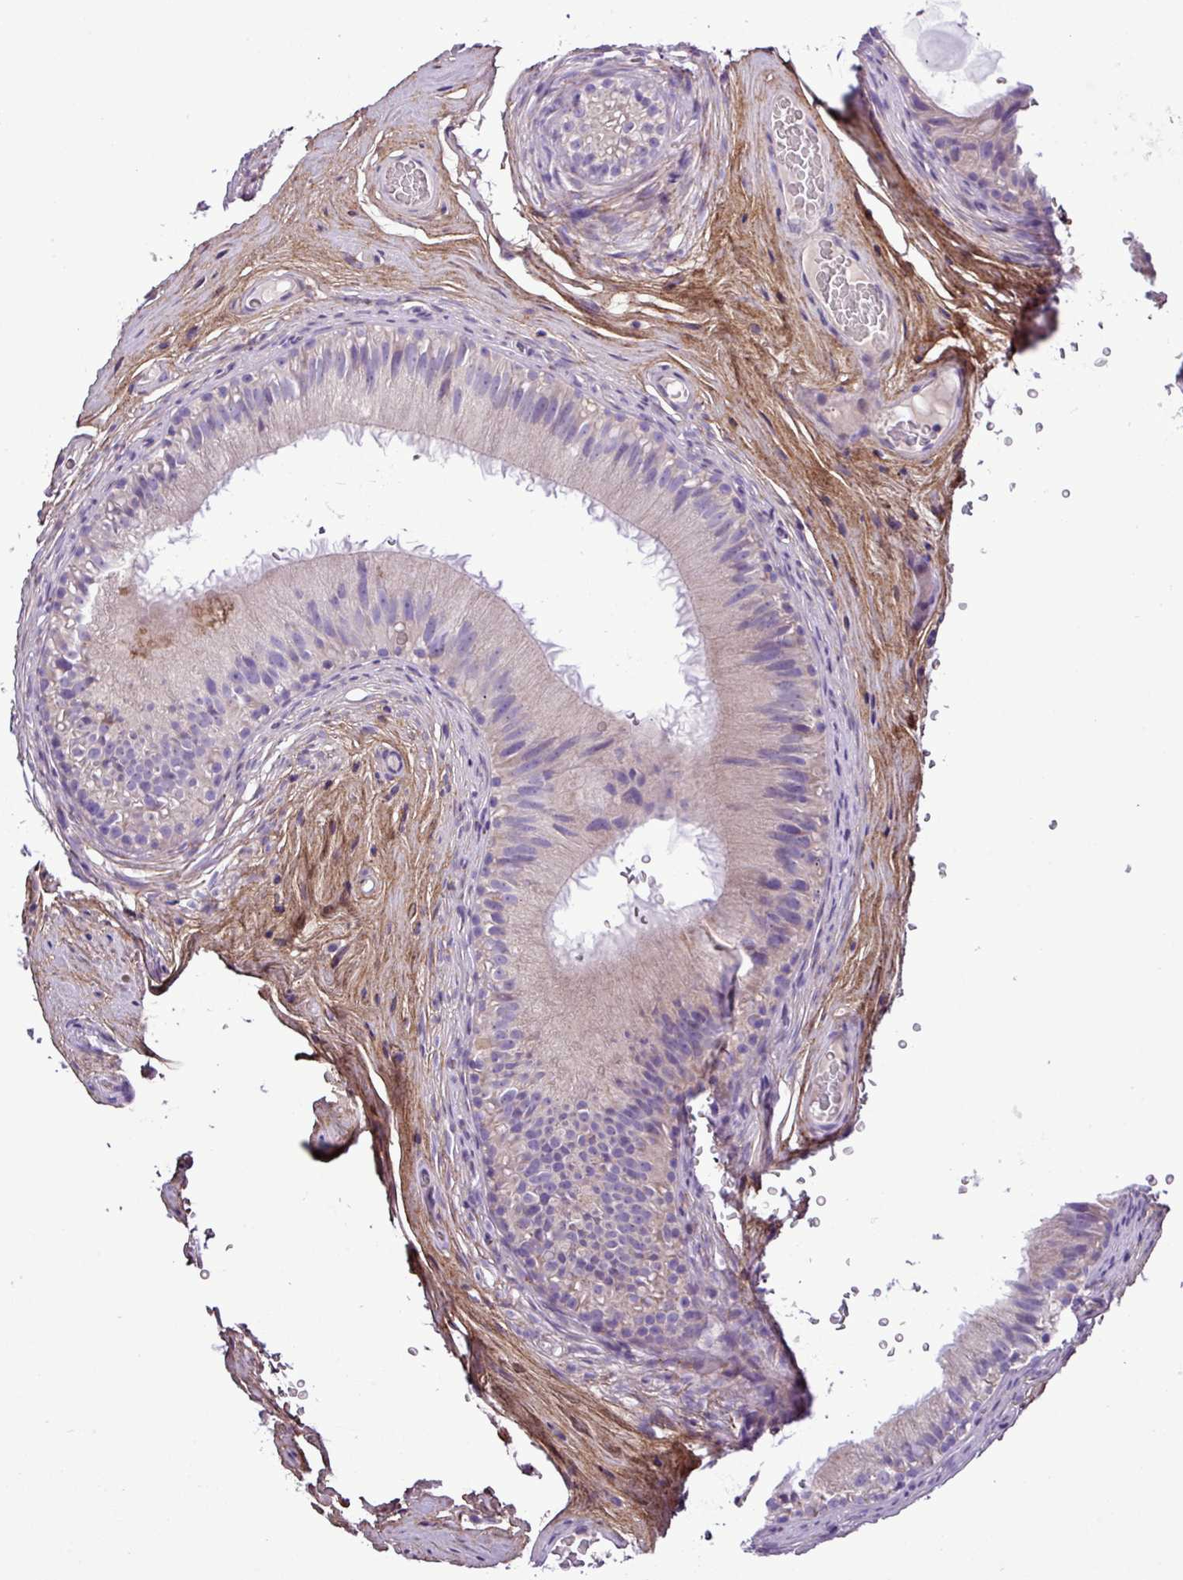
{"staining": {"intensity": "negative", "quantity": "none", "location": "none"}, "tissue": "epididymis", "cell_type": "Glandular cells", "image_type": "normal", "snomed": [{"axis": "morphology", "description": "Normal tissue, NOS"}, {"axis": "topography", "description": "Epididymis"}], "caption": "This is an immunohistochemistry (IHC) micrograph of benign human epididymis. There is no staining in glandular cells.", "gene": "FAM183A", "patient": {"sex": "male", "age": 45}}